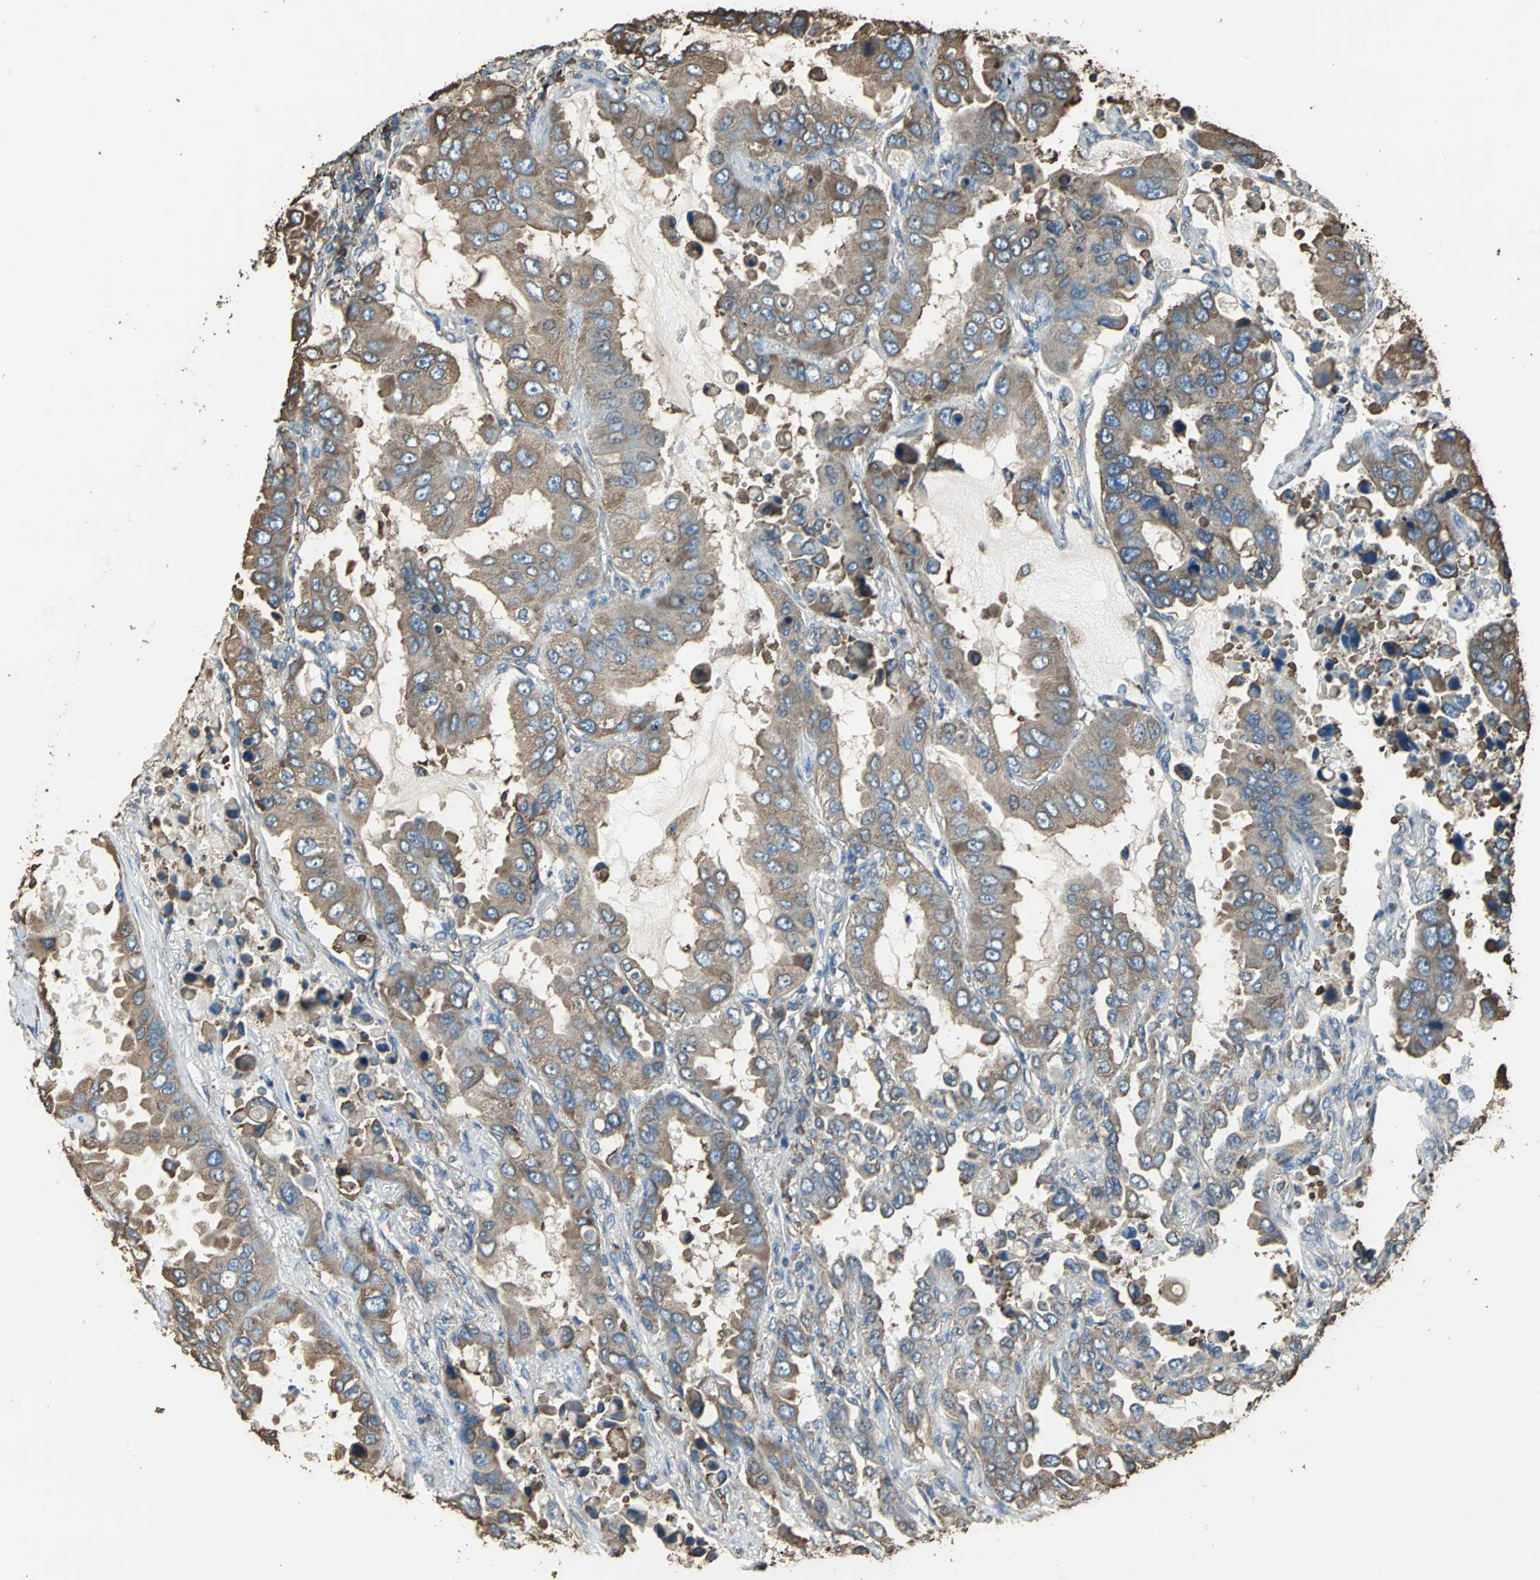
{"staining": {"intensity": "moderate", "quantity": ">75%", "location": "cytoplasmic/membranous"}, "tissue": "lung cancer", "cell_type": "Tumor cells", "image_type": "cancer", "snomed": [{"axis": "morphology", "description": "Adenocarcinoma, NOS"}, {"axis": "topography", "description": "Lung"}], "caption": "Moderate cytoplasmic/membranous staining for a protein is identified in approximately >75% of tumor cells of lung cancer (adenocarcinoma) using immunohistochemistry.", "gene": "GPANK1", "patient": {"sex": "male", "age": 64}}